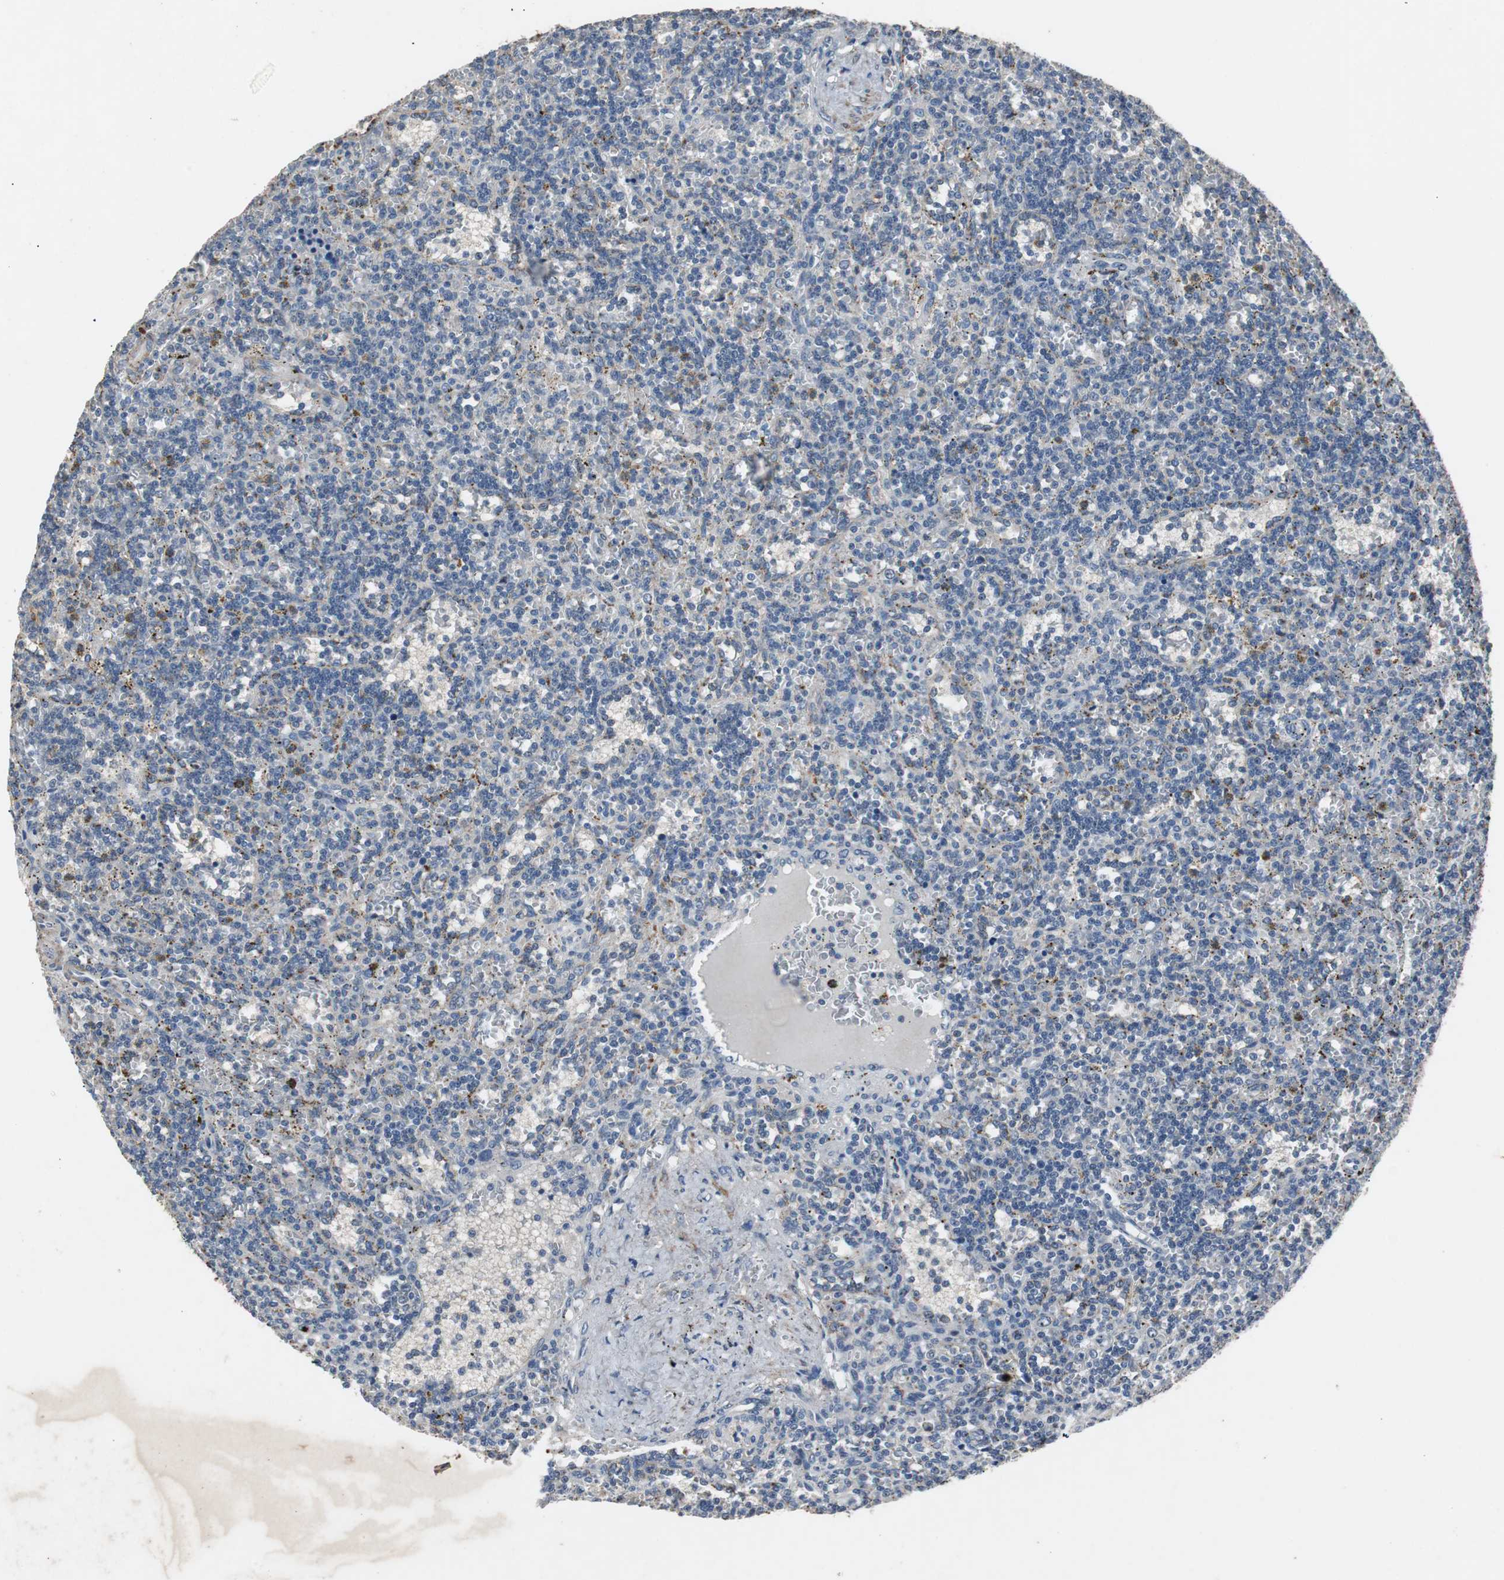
{"staining": {"intensity": "moderate", "quantity": "<25%", "location": "cytoplasmic/membranous"}, "tissue": "lymphoma", "cell_type": "Tumor cells", "image_type": "cancer", "snomed": [{"axis": "morphology", "description": "Malignant lymphoma, non-Hodgkin's type, Low grade"}, {"axis": "topography", "description": "Spleen"}], "caption": "This photomicrograph displays lymphoma stained with immunohistochemistry to label a protein in brown. The cytoplasmic/membranous of tumor cells show moderate positivity for the protein. Nuclei are counter-stained blue.", "gene": "PCYT1B", "patient": {"sex": "male", "age": 73}}